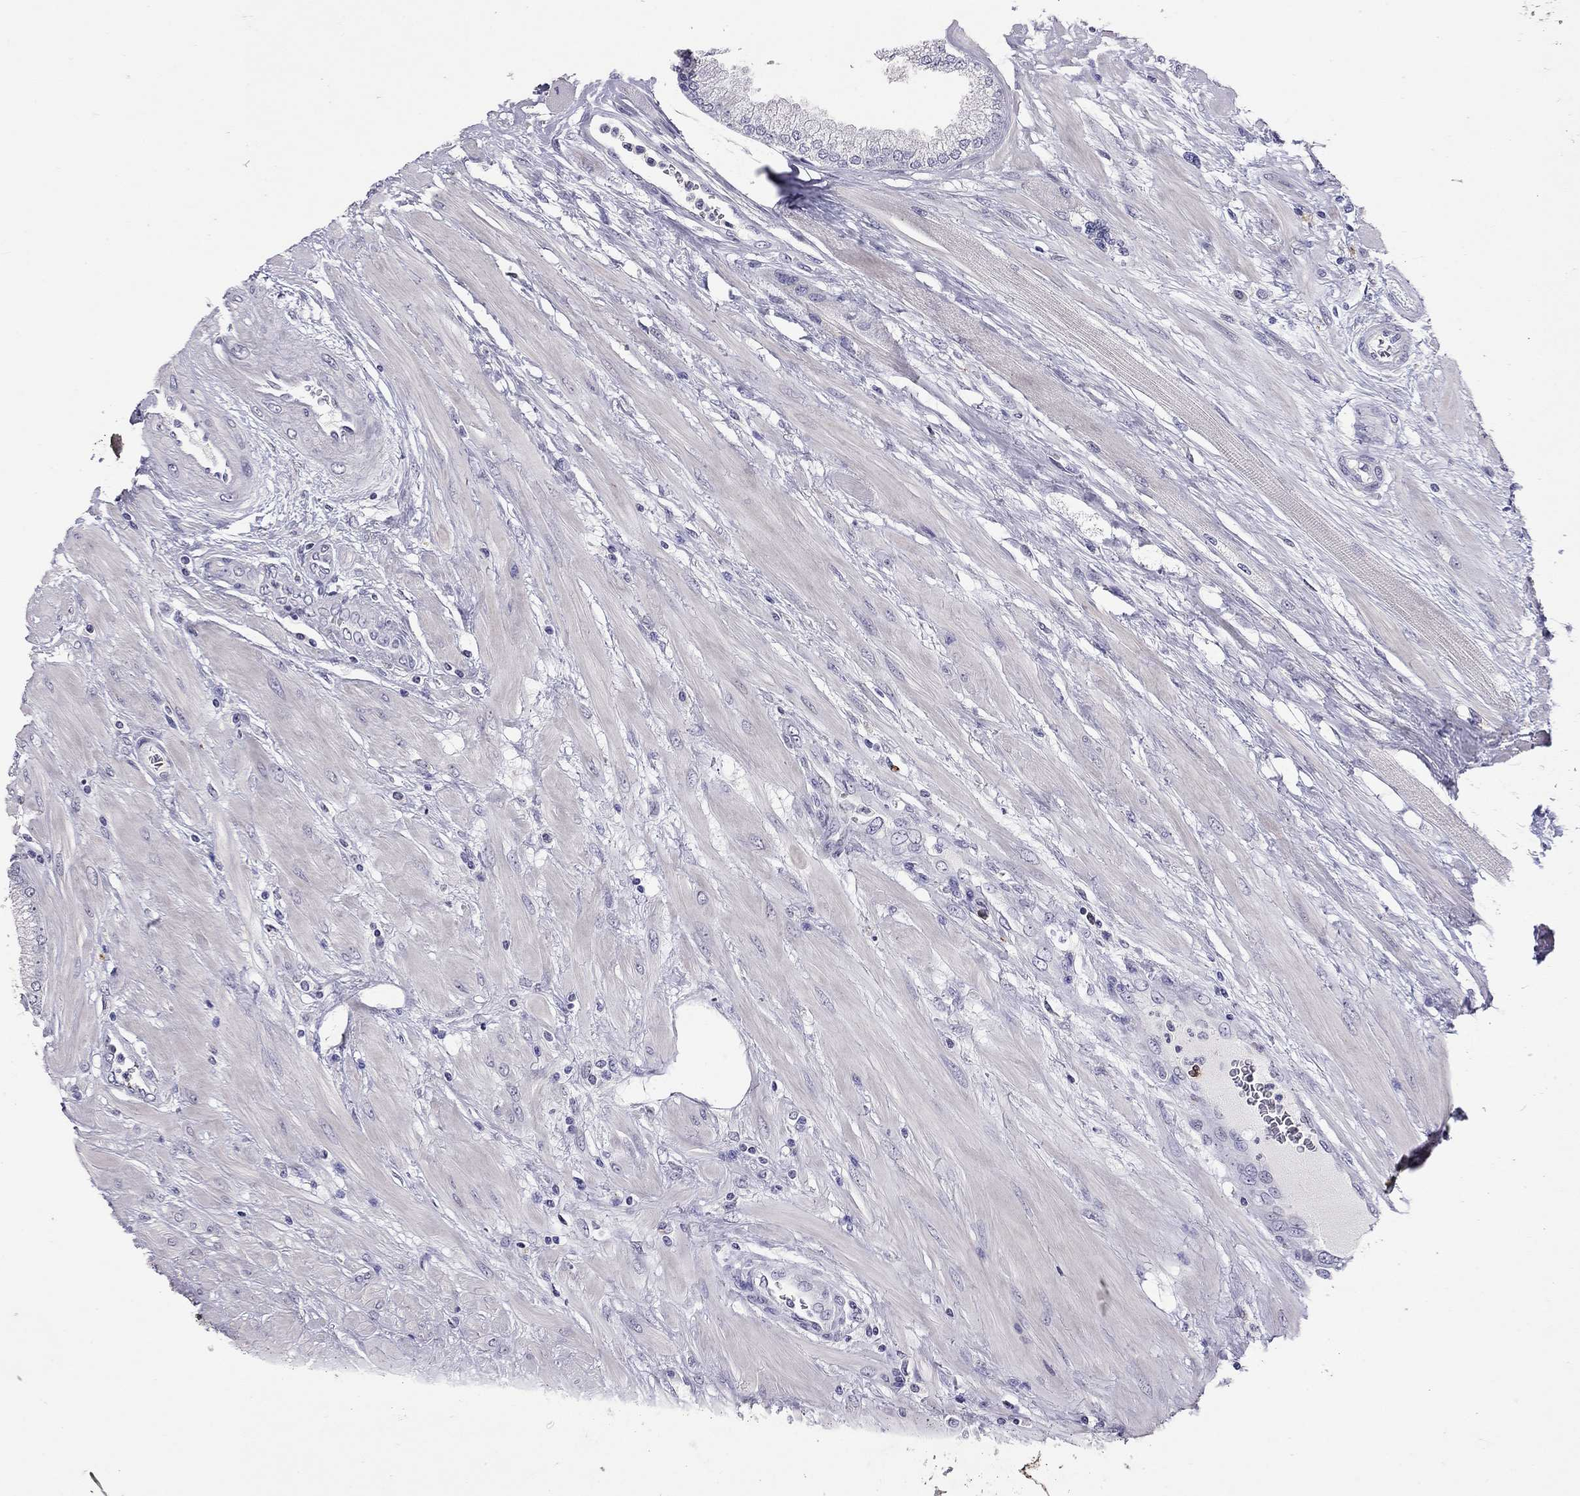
{"staining": {"intensity": "negative", "quantity": "none", "location": "none"}, "tissue": "prostate cancer", "cell_type": "Tumor cells", "image_type": "cancer", "snomed": [{"axis": "morphology", "description": "Adenocarcinoma, Low grade"}, {"axis": "topography", "description": "Prostate"}], "caption": "High magnification brightfield microscopy of prostate cancer stained with DAB (brown) and counterstained with hematoxylin (blue): tumor cells show no significant positivity.", "gene": "SLAMF1", "patient": {"sex": "male", "age": 55}}